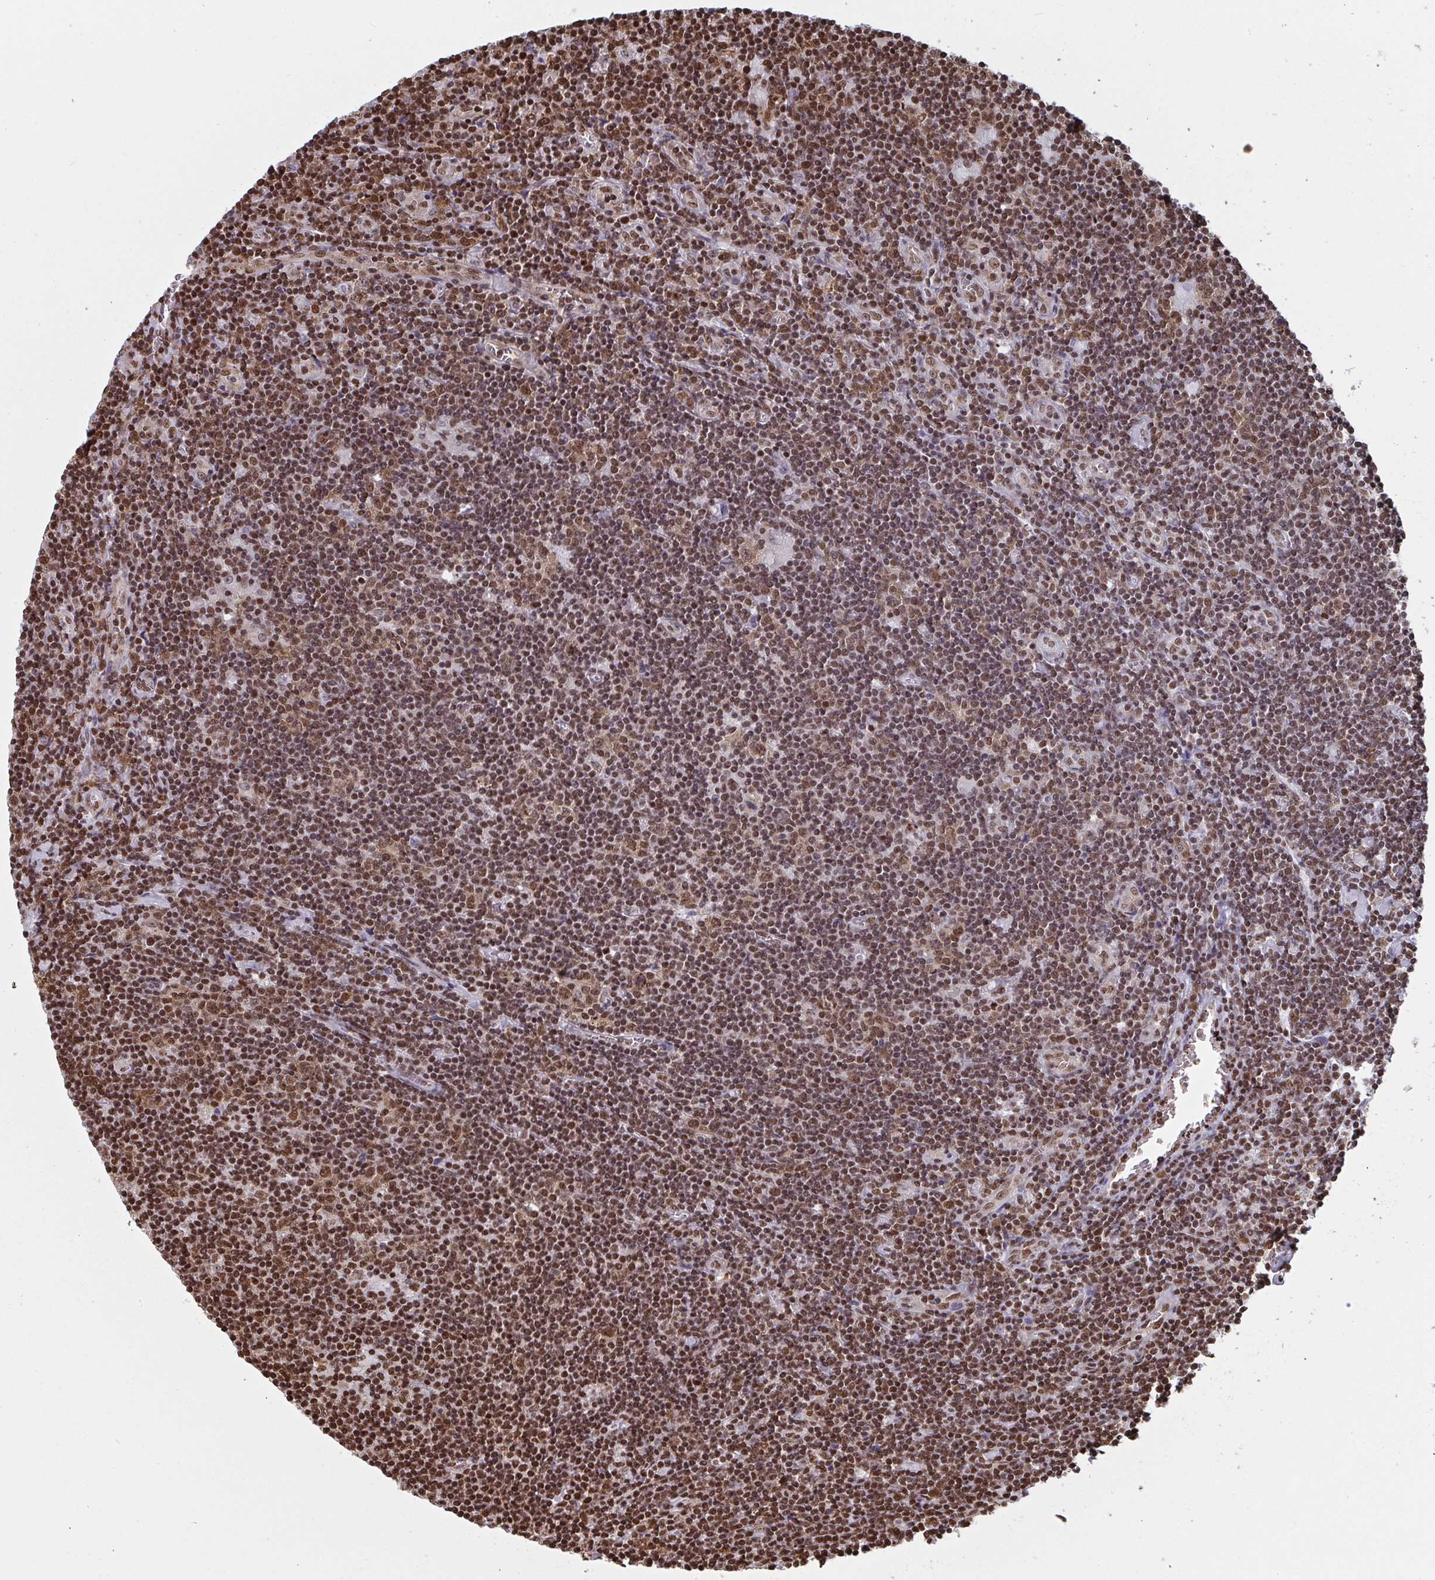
{"staining": {"intensity": "moderate", "quantity": ">75%", "location": "nuclear"}, "tissue": "lymphoma", "cell_type": "Tumor cells", "image_type": "cancer", "snomed": [{"axis": "morphology", "description": "Hodgkin's disease, NOS"}, {"axis": "topography", "description": "Lymph node"}], "caption": "A brown stain shows moderate nuclear staining of a protein in Hodgkin's disease tumor cells.", "gene": "GAR1", "patient": {"sex": "male", "age": 40}}